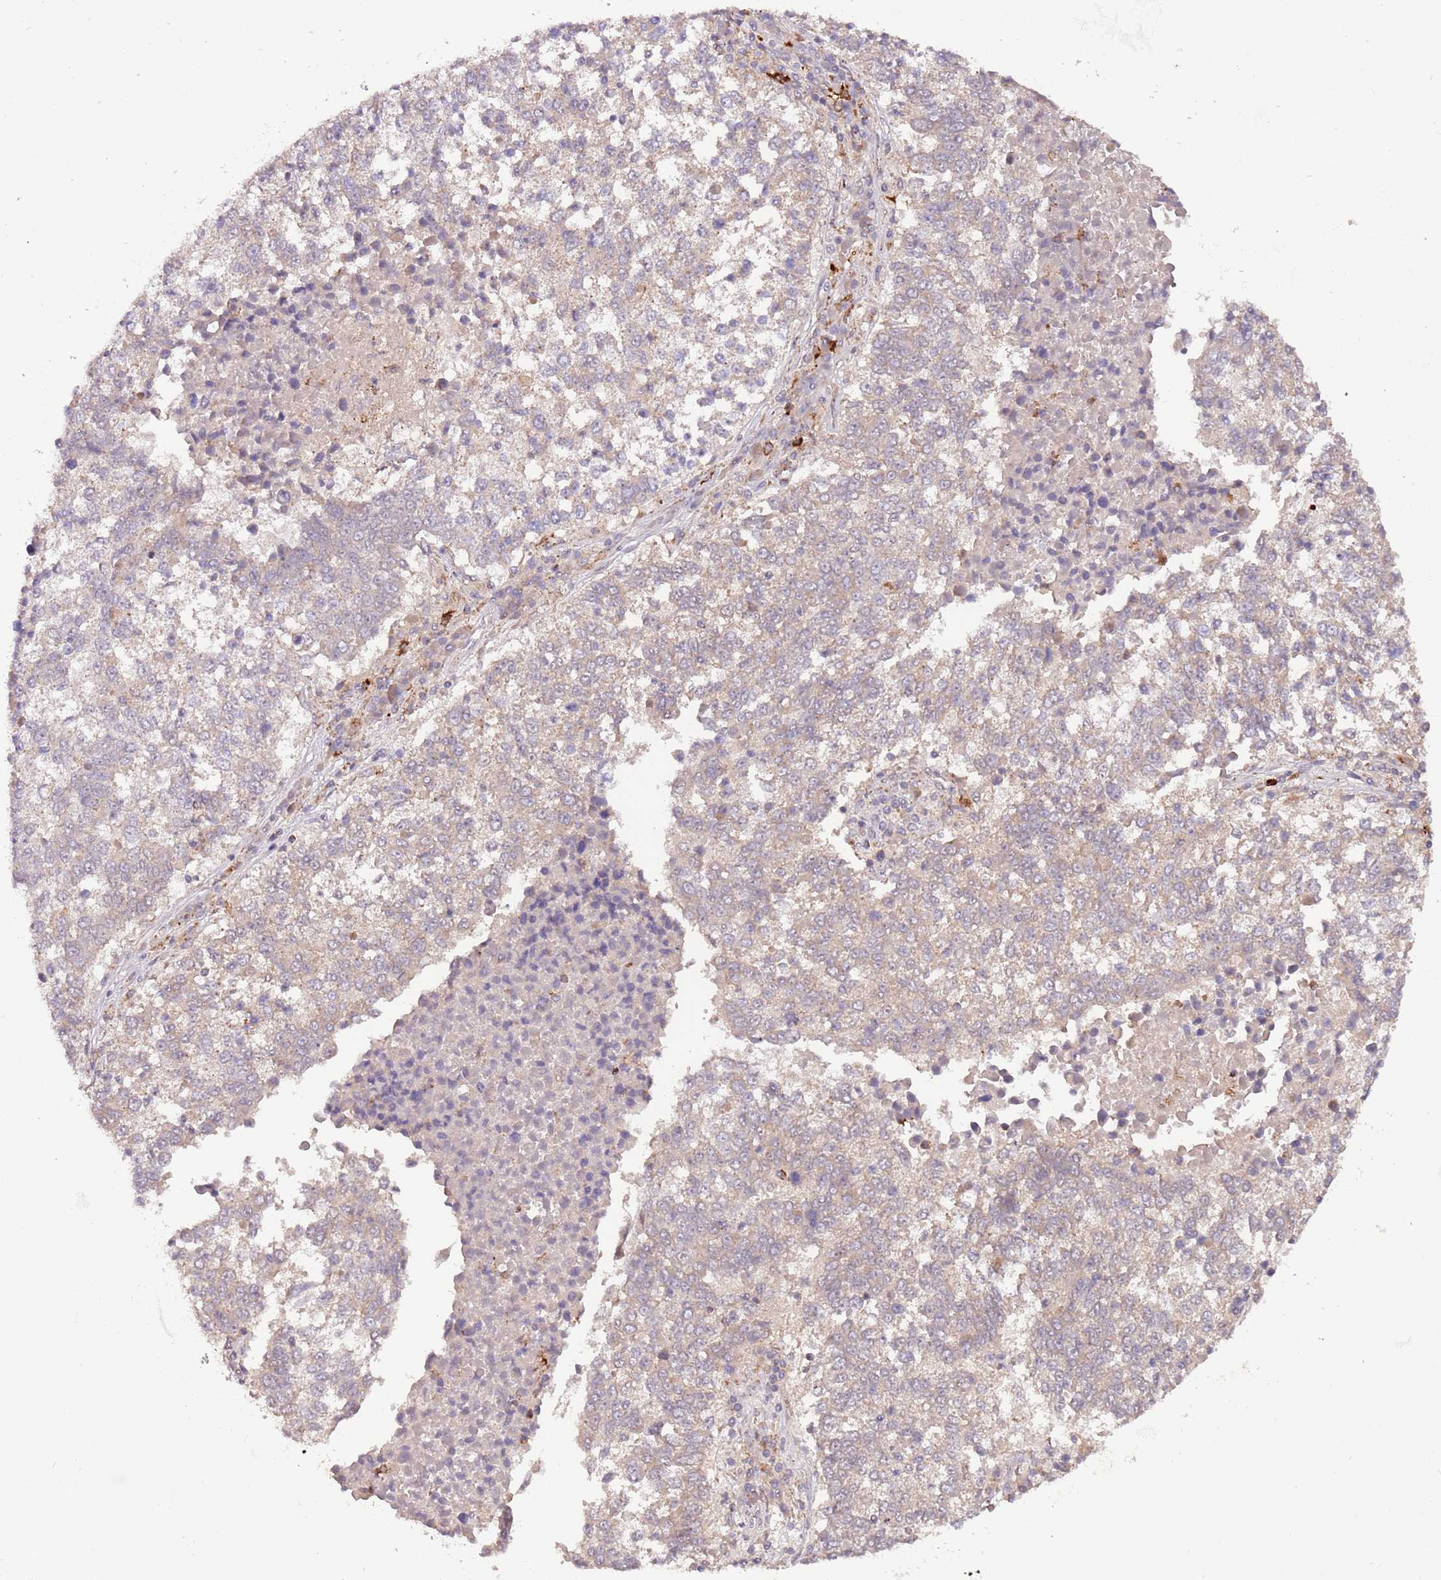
{"staining": {"intensity": "weak", "quantity": "<25%", "location": "cytoplasmic/membranous"}, "tissue": "lung cancer", "cell_type": "Tumor cells", "image_type": "cancer", "snomed": [{"axis": "morphology", "description": "Squamous cell carcinoma, NOS"}, {"axis": "topography", "description": "Lung"}], "caption": "Tumor cells are negative for brown protein staining in lung squamous cell carcinoma.", "gene": "ULK3", "patient": {"sex": "male", "age": 73}}